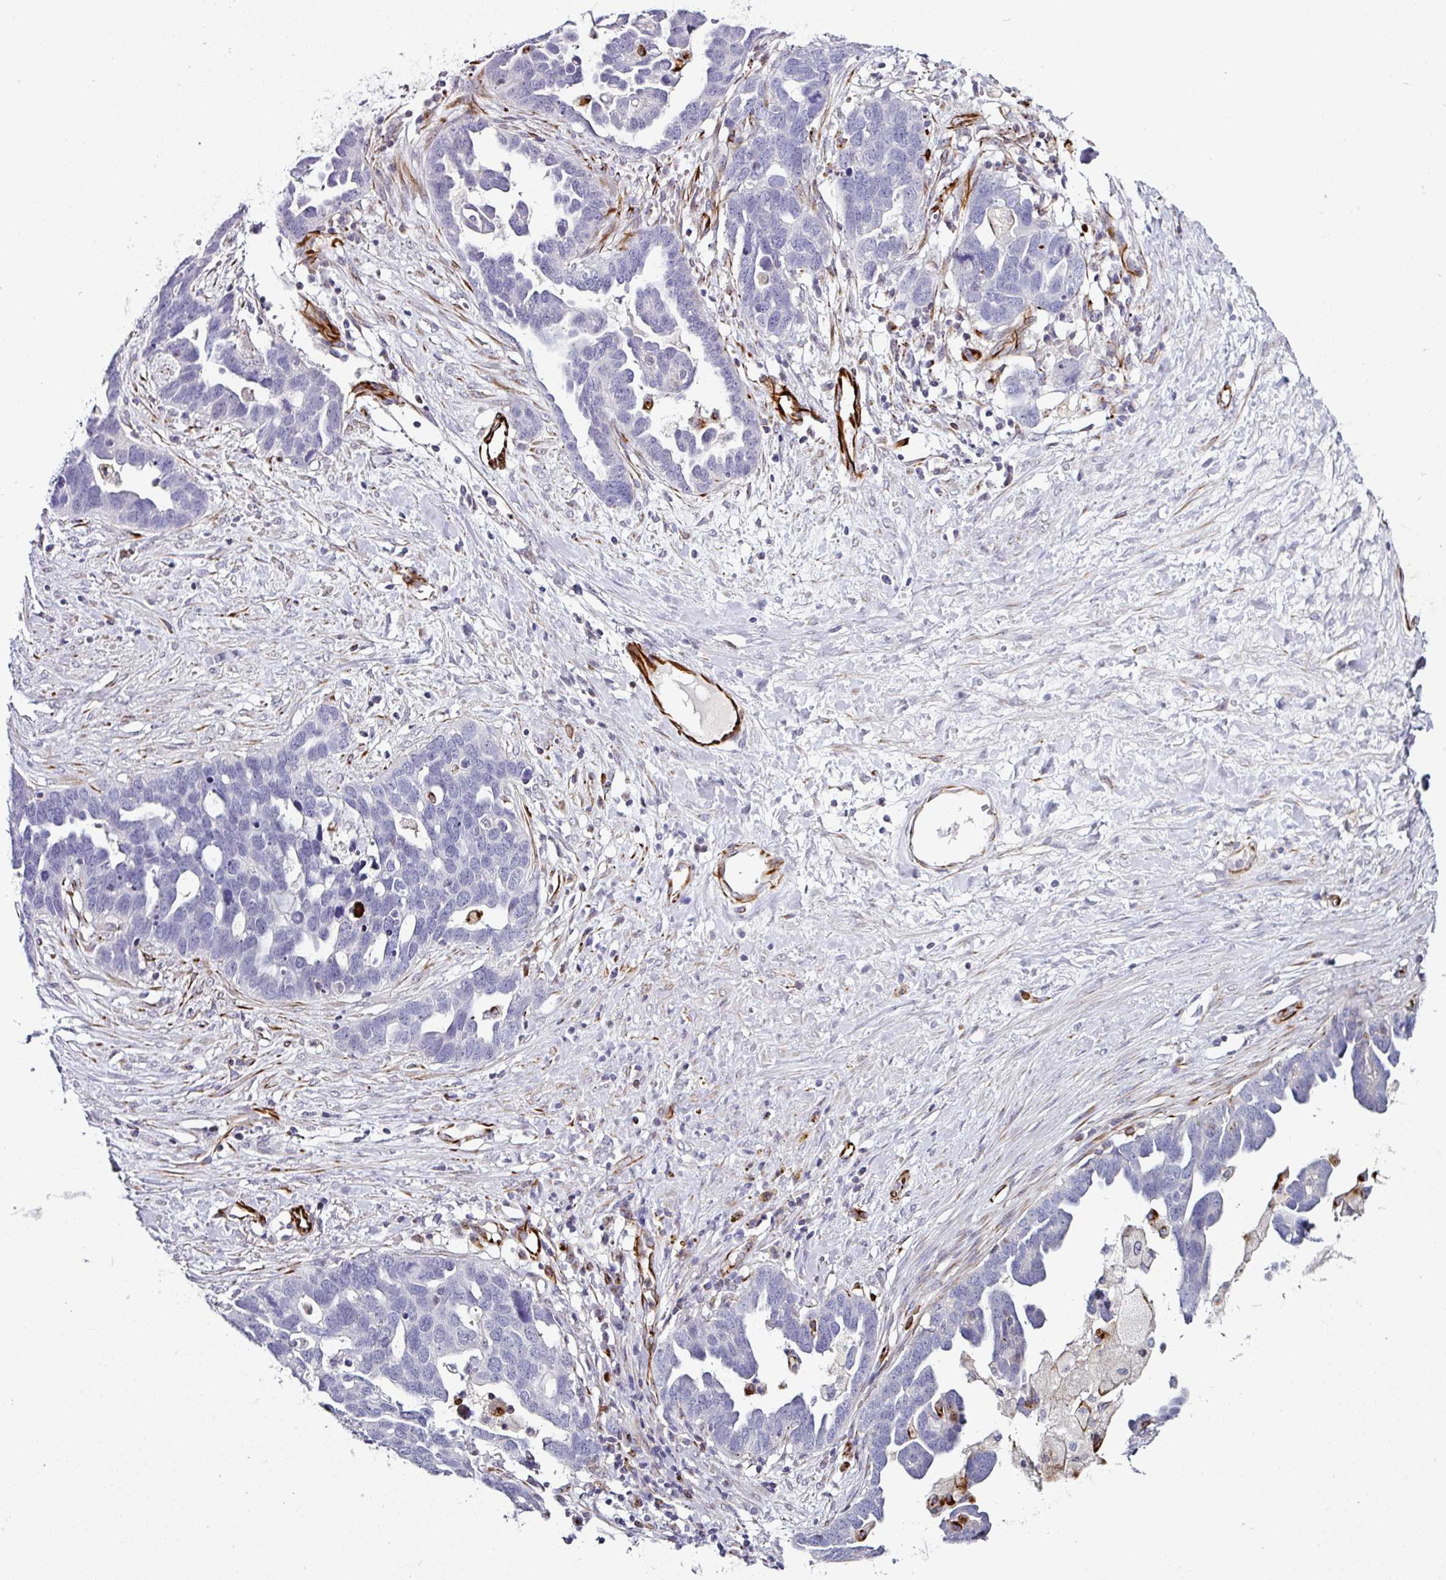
{"staining": {"intensity": "negative", "quantity": "none", "location": "none"}, "tissue": "ovarian cancer", "cell_type": "Tumor cells", "image_type": "cancer", "snomed": [{"axis": "morphology", "description": "Cystadenocarcinoma, serous, NOS"}, {"axis": "topography", "description": "Ovary"}], "caption": "Immunohistochemical staining of serous cystadenocarcinoma (ovarian) demonstrates no significant positivity in tumor cells. The staining is performed using DAB brown chromogen with nuclei counter-stained in using hematoxylin.", "gene": "TMPRSS9", "patient": {"sex": "female", "age": 54}}